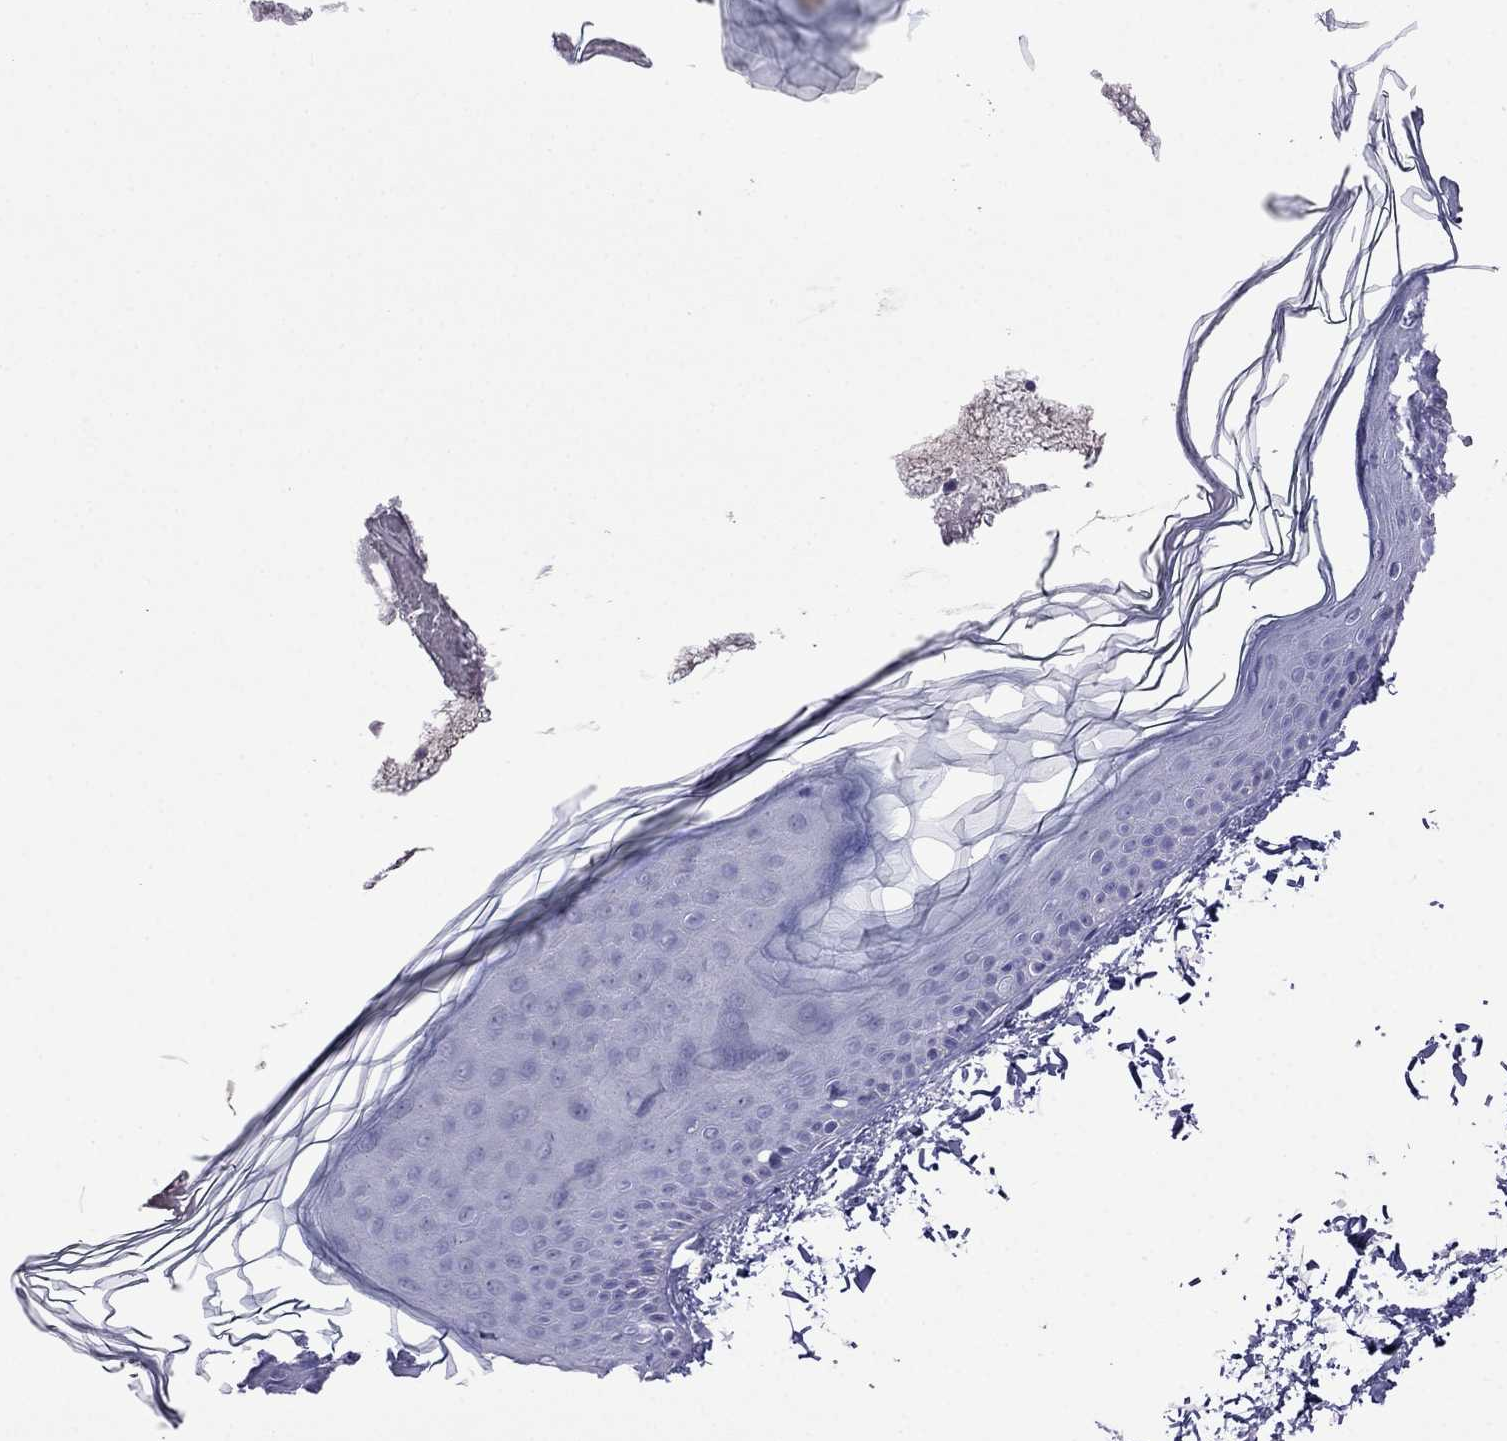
{"staining": {"intensity": "negative", "quantity": "none", "location": "none"}, "tissue": "skin", "cell_type": "Fibroblasts", "image_type": "normal", "snomed": [{"axis": "morphology", "description": "Normal tissue, NOS"}, {"axis": "topography", "description": "Skin"}], "caption": "Immunohistochemistry (IHC) image of benign skin: human skin stained with DAB (3,3'-diaminobenzidine) shows no significant protein expression in fibroblasts. Nuclei are stained in blue.", "gene": "CDHR4", "patient": {"sex": "female", "age": 62}}